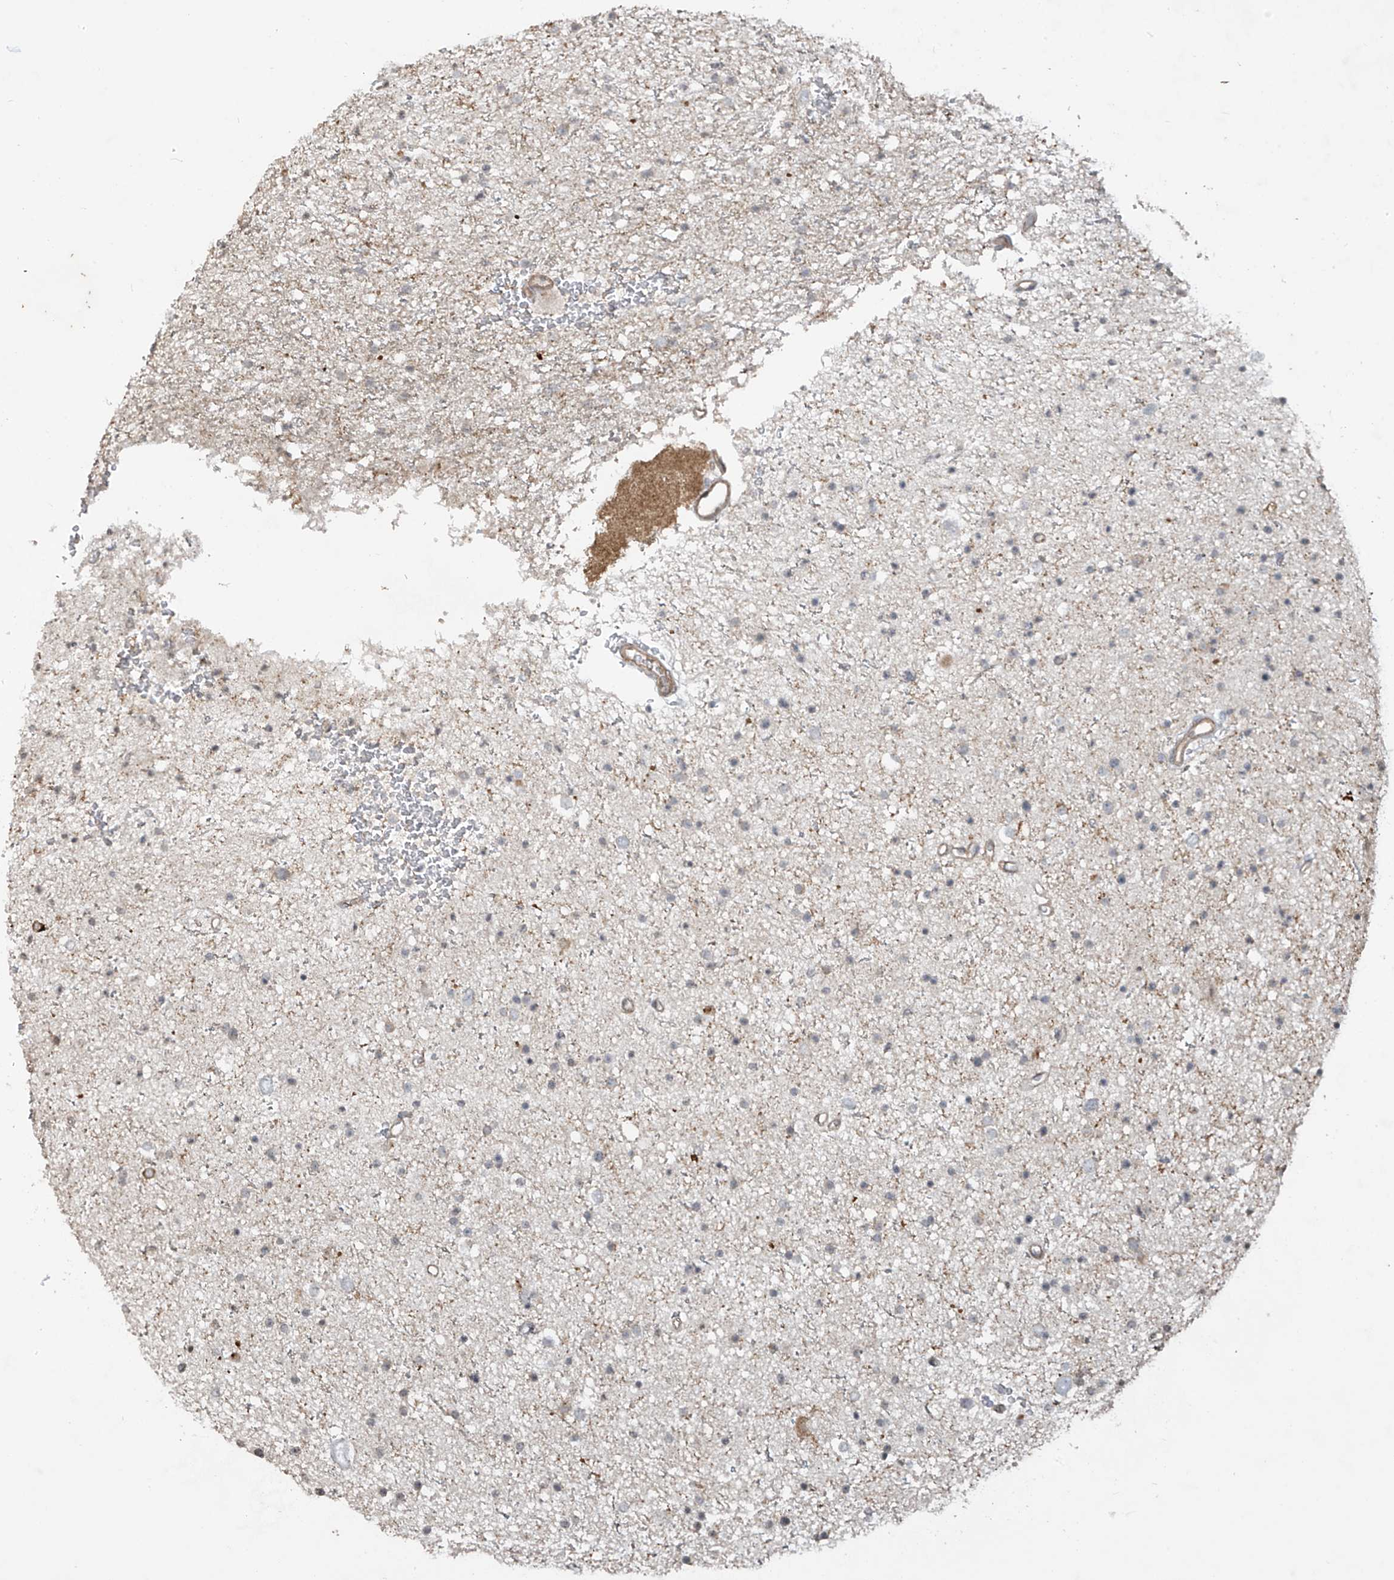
{"staining": {"intensity": "weak", "quantity": "<25%", "location": "cytoplasmic/membranous"}, "tissue": "glioma", "cell_type": "Tumor cells", "image_type": "cancer", "snomed": [{"axis": "morphology", "description": "Glioma, malignant, Low grade"}, {"axis": "topography", "description": "Brain"}], "caption": "Tumor cells show no significant protein staining in malignant glioma (low-grade).", "gene": "DGKQ", "patient": {"sex": "female", "age": 37}}